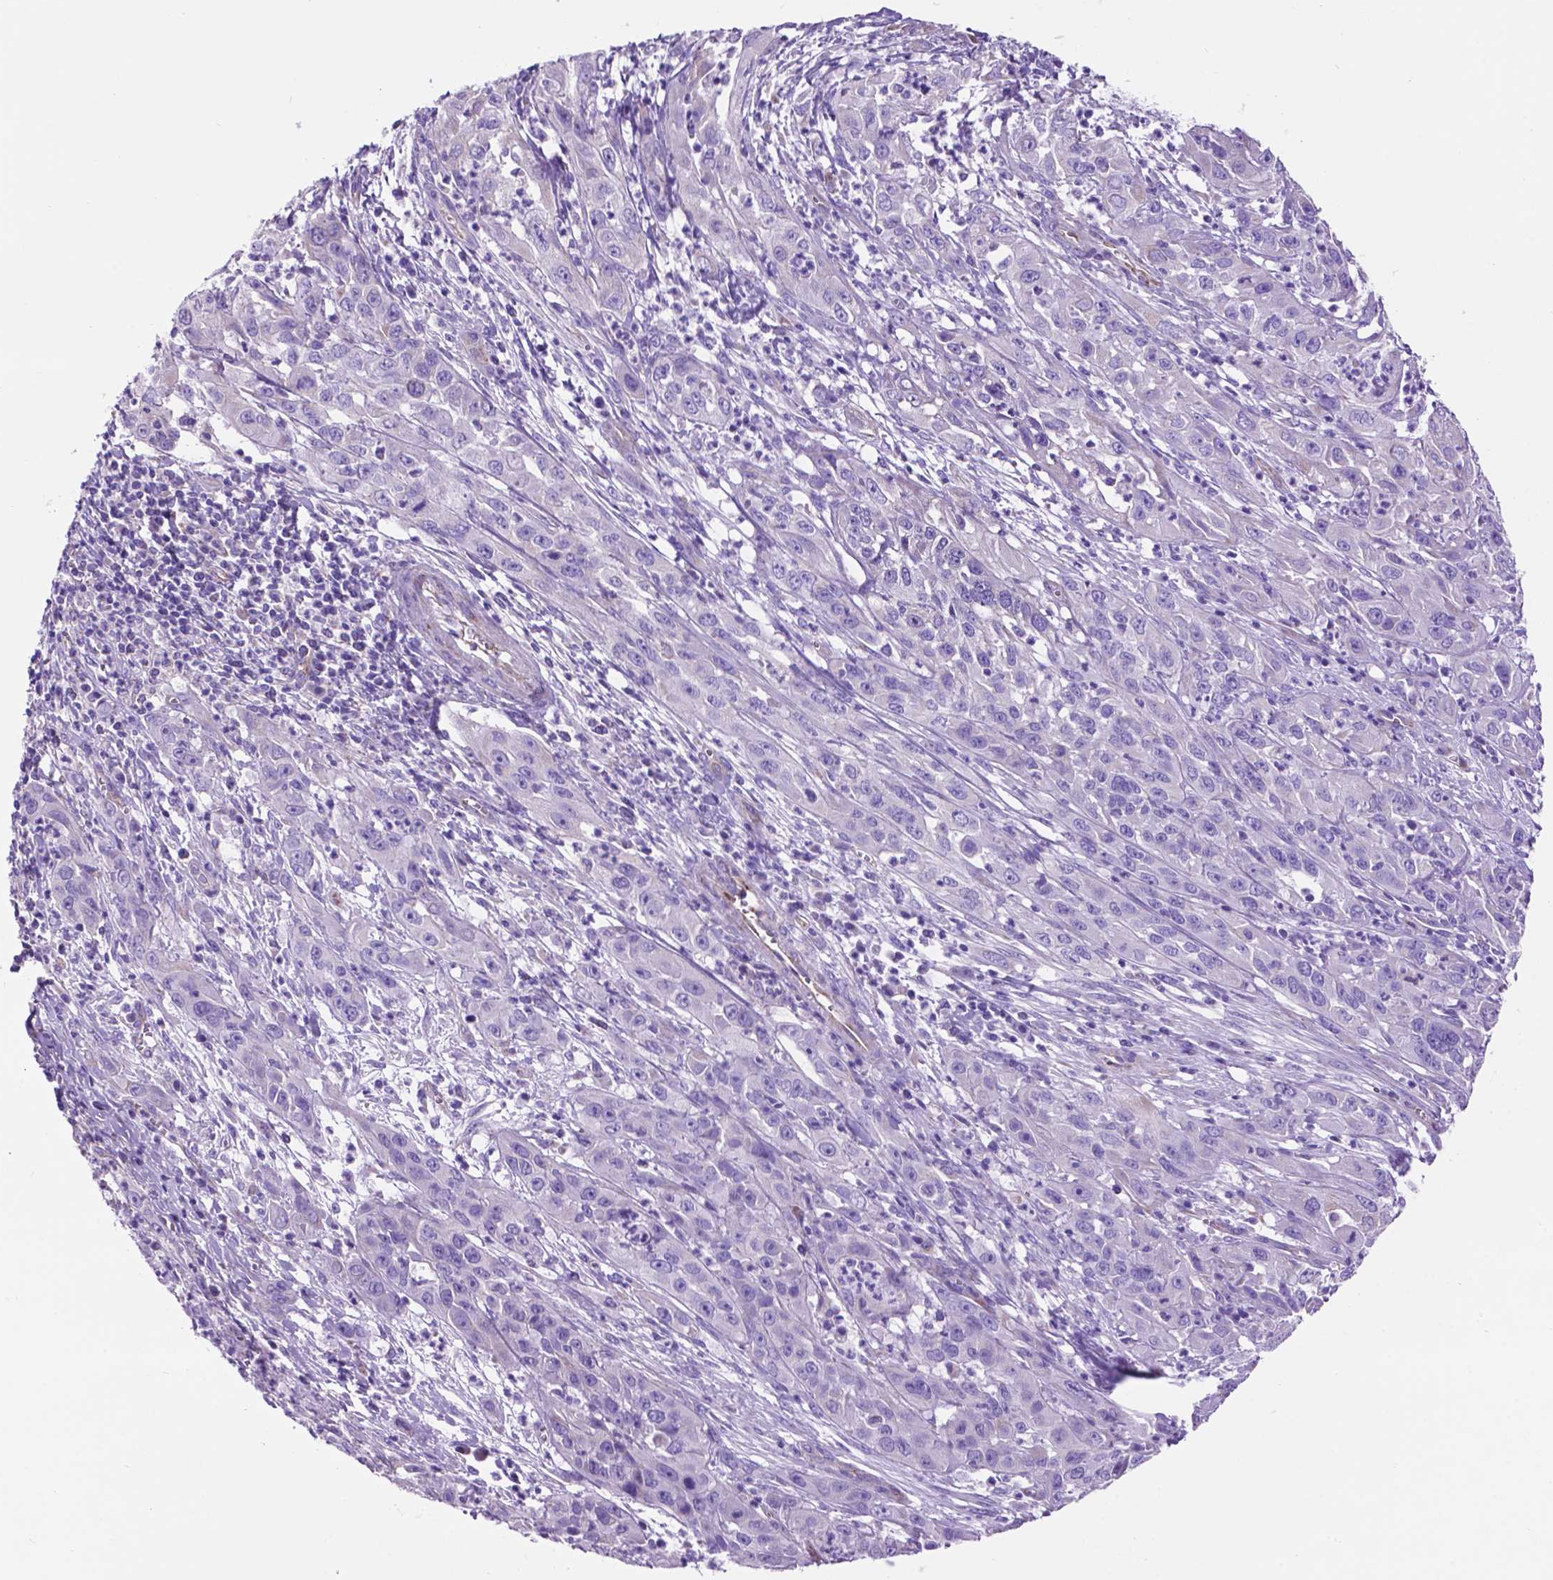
{"staining": {"intensity": "negative", "quantity": "none", "location": "none"}, "tissue": "cervical cancer", "cell_type": "Tumor cells", "image_type": "cancer", "snomed": [{"axis": "morphology", "description": "Squamous cell carcinoma, NOS"}, {"axis": "topography", "description": "Cervix"}], "caption": "Image shows no protein positivity in tumor cells of cervical squamous cell carcinoma tissue.", "gene": "TMEM121B", "patient": {"sex": "female", "age": 32}}